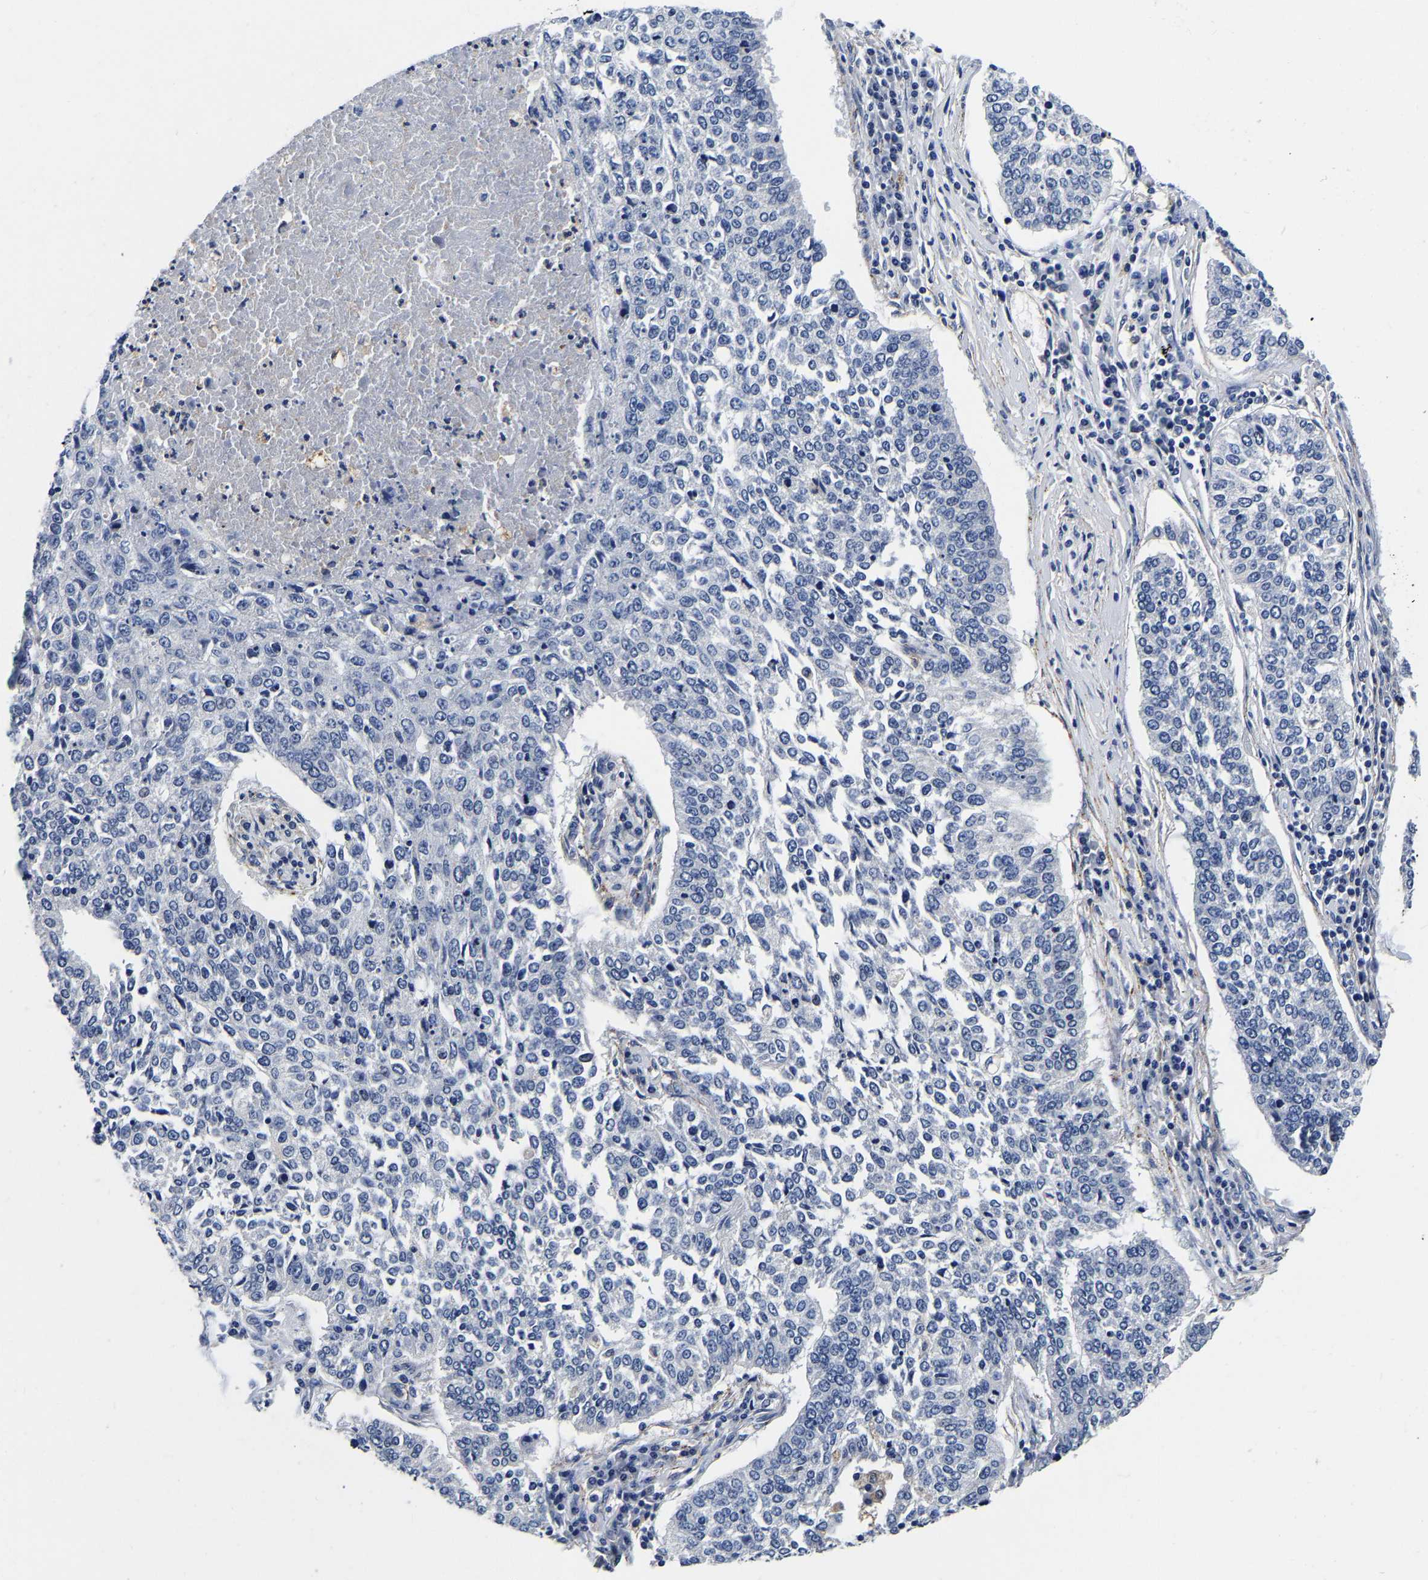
{"staining": {"intensity": "negative", "quantity": "none", "location": "none"}, "tissue": "lung cancer", "cell_type": "Tumor cells", "image_type": "cancer", "snomed": [{"axis": "morphology", "description": "Normal tissue, NOS"}, {"axis": "morphology", "description": "Squamous cell carcinoma, NOS"}, {"axis": "topography", "description": "Cartilage tissue"}, {"axis": "topography", "description": "Bronchus"}, {"axis": "topography", "description": "Lung"}], "caption": "Tumor cells are negative for brown protein staining in lung cancer. (Immunohistochemistry, brightfield microscopy, high magnification).", "gene": "GRN", "patient": {"sex": "female", "age": 49}}